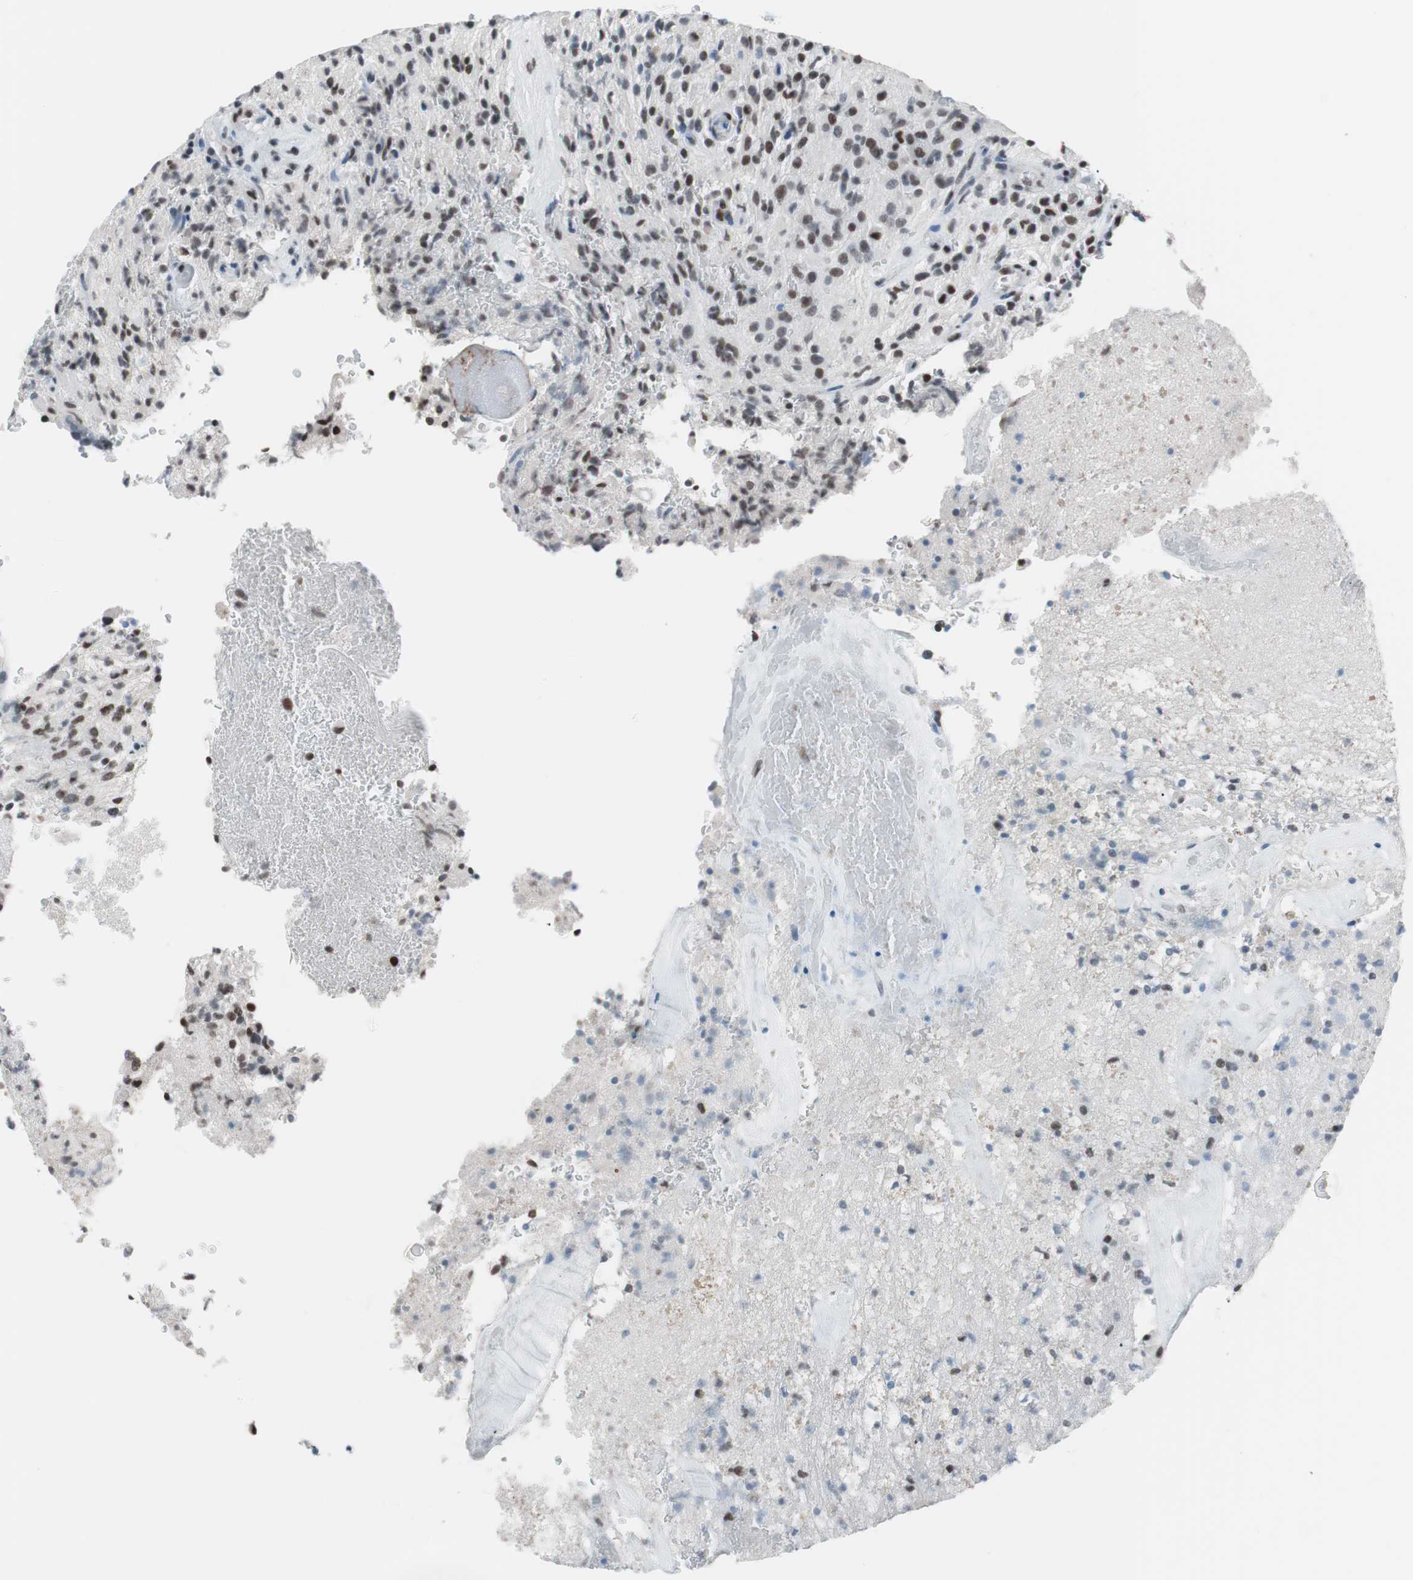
{"staining": {"intensity": "moderate", "quantity": "25%-75%", "location": "nuclear"}, "tissue": "glioma", "cell_type": "Tumor cells", "image_type": "cancer", "snomed": [{"axis": "morphology", "description": "Glioma, malignant, High grade"}, {"axis": "topography", "description": "Brain"}], "caption": "A photomicrograph of malignant glioma (high-grade) stained for a protein shows moderate nuclear brown staining in tumor cells. The staining is performed using DAB (3,3'-diaminobenzidine) brown chromogen to label protein expression. The nuclei are counter-stained blue using hematoxylin.", "gene": "ARID1A", "patient": {"sex": "male", "age": 71}}